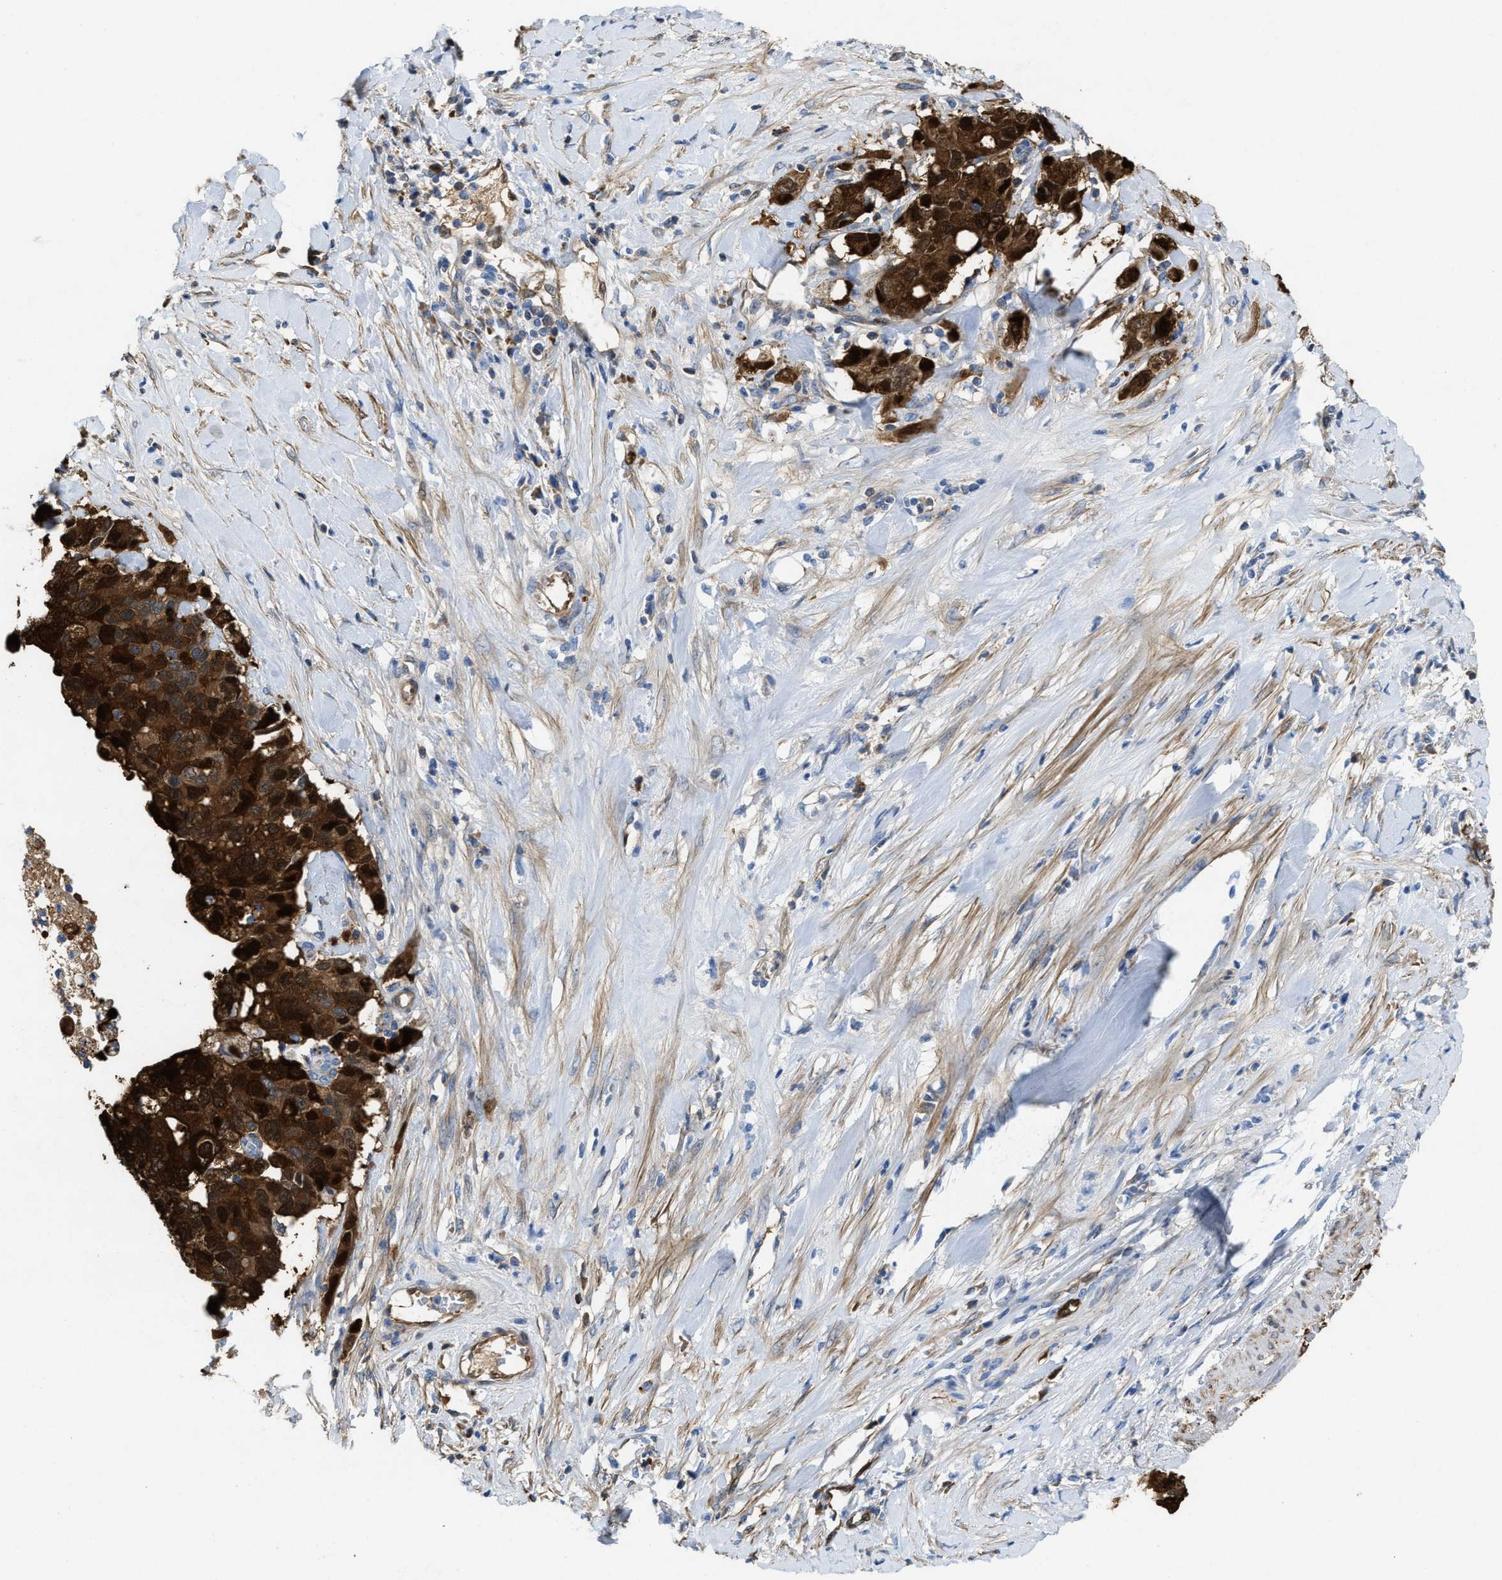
{"staining": {"intensity": "strong", "quantity": ">75%", "location": "cytoplasmic/membranous,nuclear"}, "tissue": "pancreatic cancer", "cell_type": "Tumor cells", "image_type": "cancer", "snomed": [{"axis": "morphology", "description": "Adenocarcinoma, NOS"}, {"axis": "topography", "description": "Pancreas"}], "caption": "Immunohistochemical staining of human pancreatic cancer shows high levels of strong cytoplasmic/membranous and nuclear protein staining in approximately >75% of tumor cells.", "gene": "ASS1", "patient": {"sex": "female", "age": 56}}